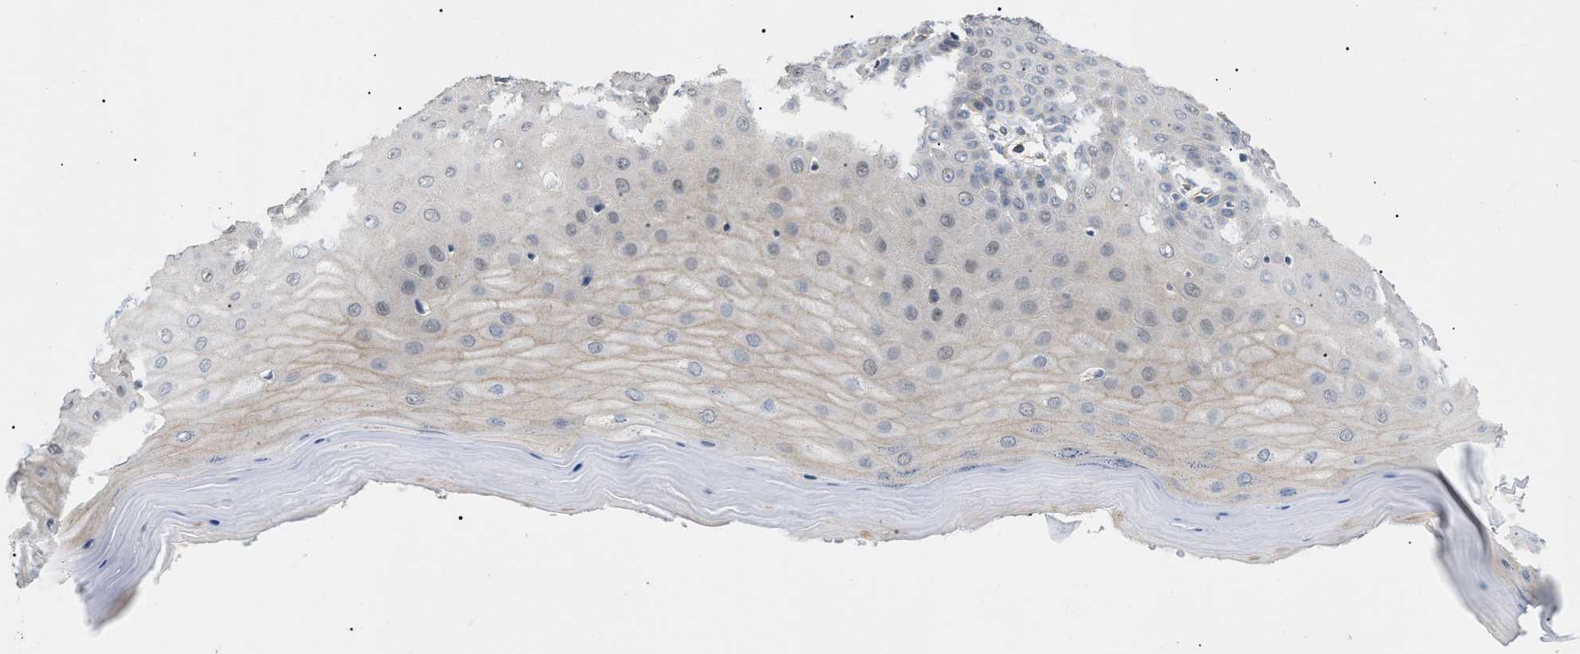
{"staining": {"intensity": "weak", "quantity": "25%-75%", "location": "cytoplasmic/membranous"}, "tissue": "cervix", "cell_type": "Glandular cells", "image_type": "normal", "snomed": [{"axis": "morphology", "description": "Normal tissue, NOS"}, {"axis": "topography", "description": "Cervix"}], "caption": "Approximately 25%-75% of glandular cells in unremarkable human cervix display weak cytoplasmic/membranous protein positivity as visualized by brown immunohistochemical staining.", "gene": "CRCP", "patient": {"sex": "female", "age": 55}}